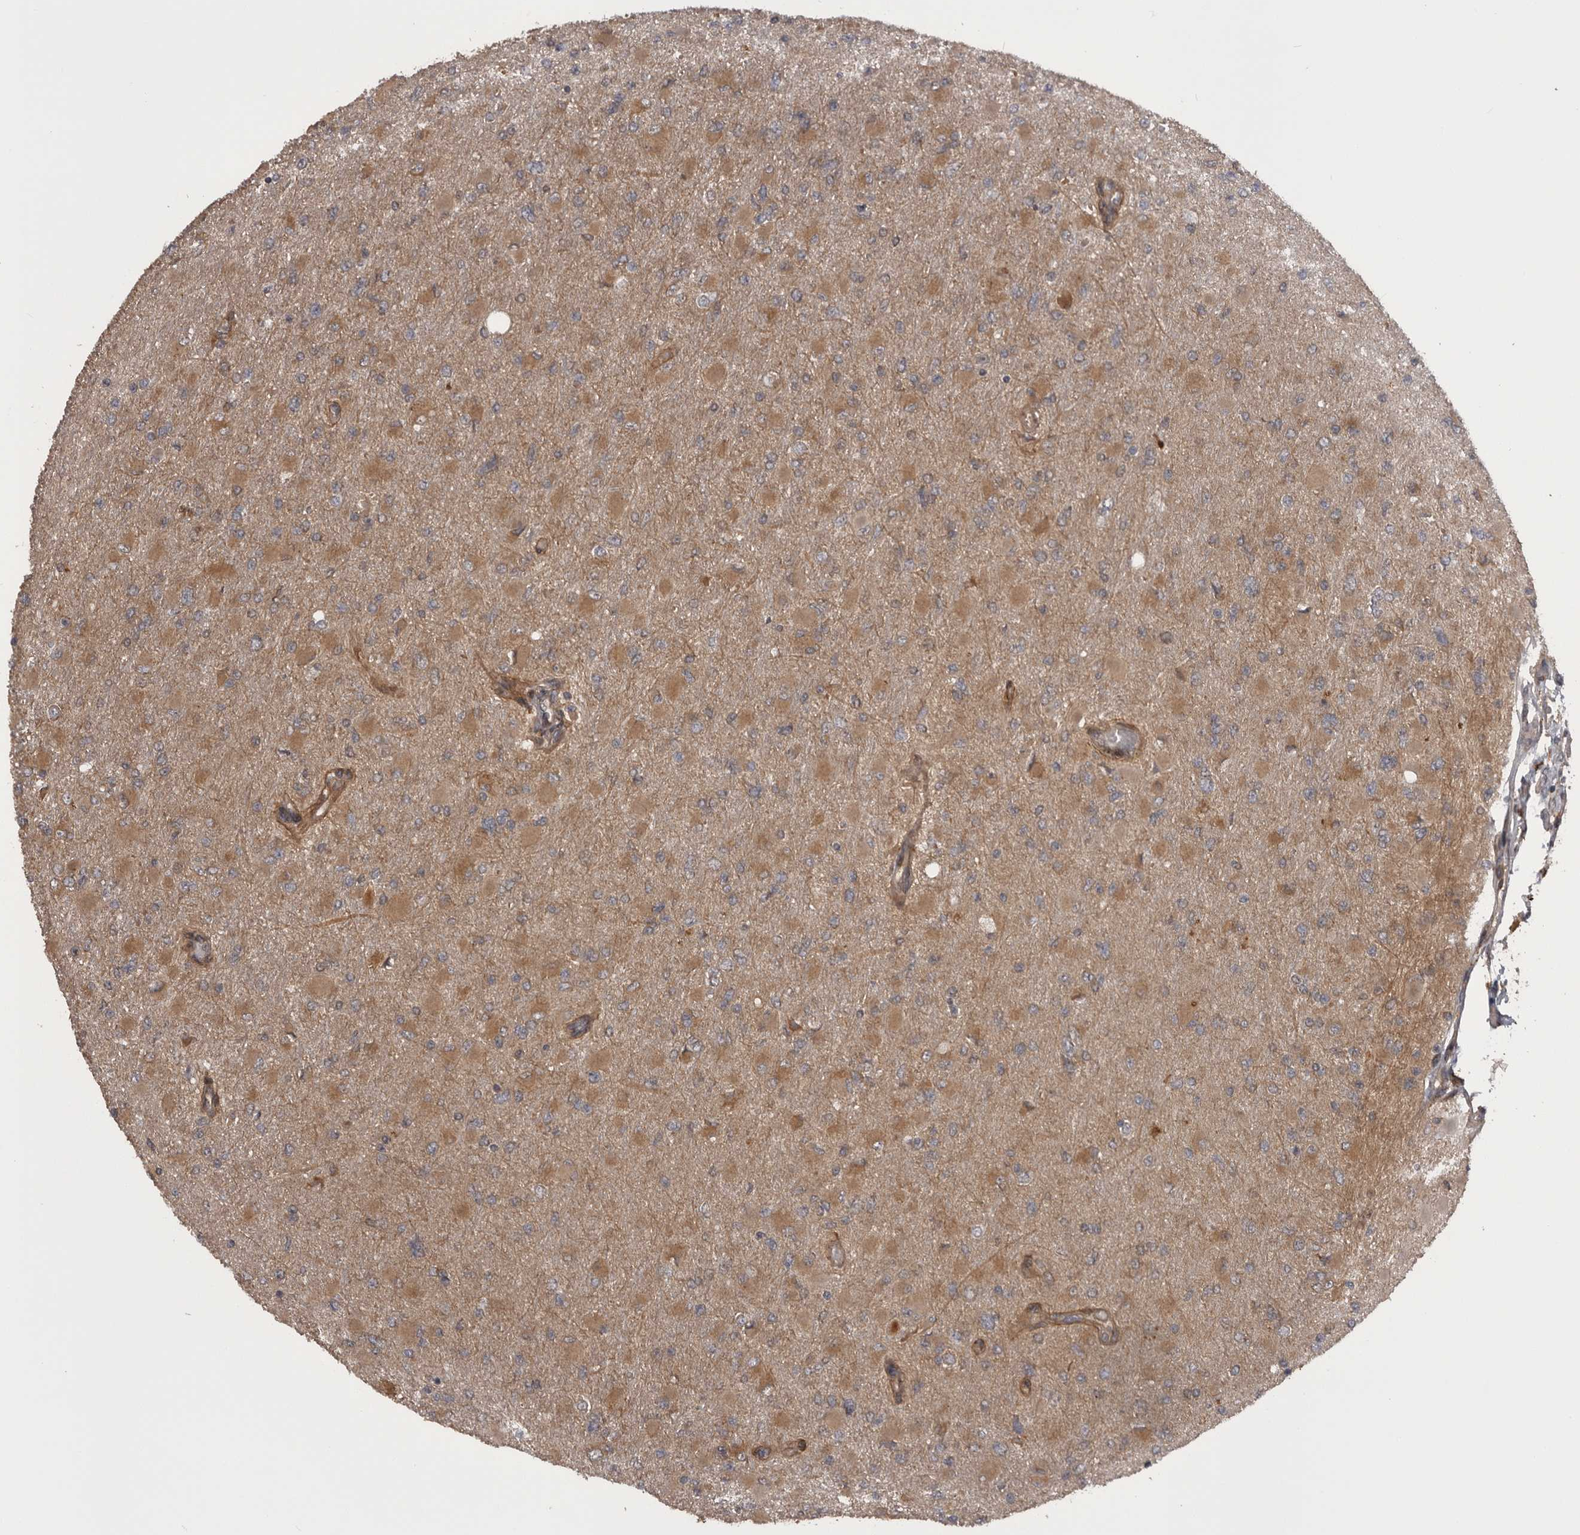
{"staining": {"intensity": "moderate", "quantity": ">75%", "location": "cytoplasmic/membranous"}, "tissue": "glioma", "cell_type": "Tumor cells", "image_type": "cancer", "snomed": [{"axis": "morphology", "description": "Glioma, malignant, High grade"}, {"axis": "topography", "description": "Cerebral cortex"}], "caption": "The image displays a brown stain indicating the presence of a protein in the cytoplasmic/membranous of tumor cells in high-grade glioma (malignant).", "gene": "RAB3GAP2", "patient": {"sex": "female", "age": 36}}